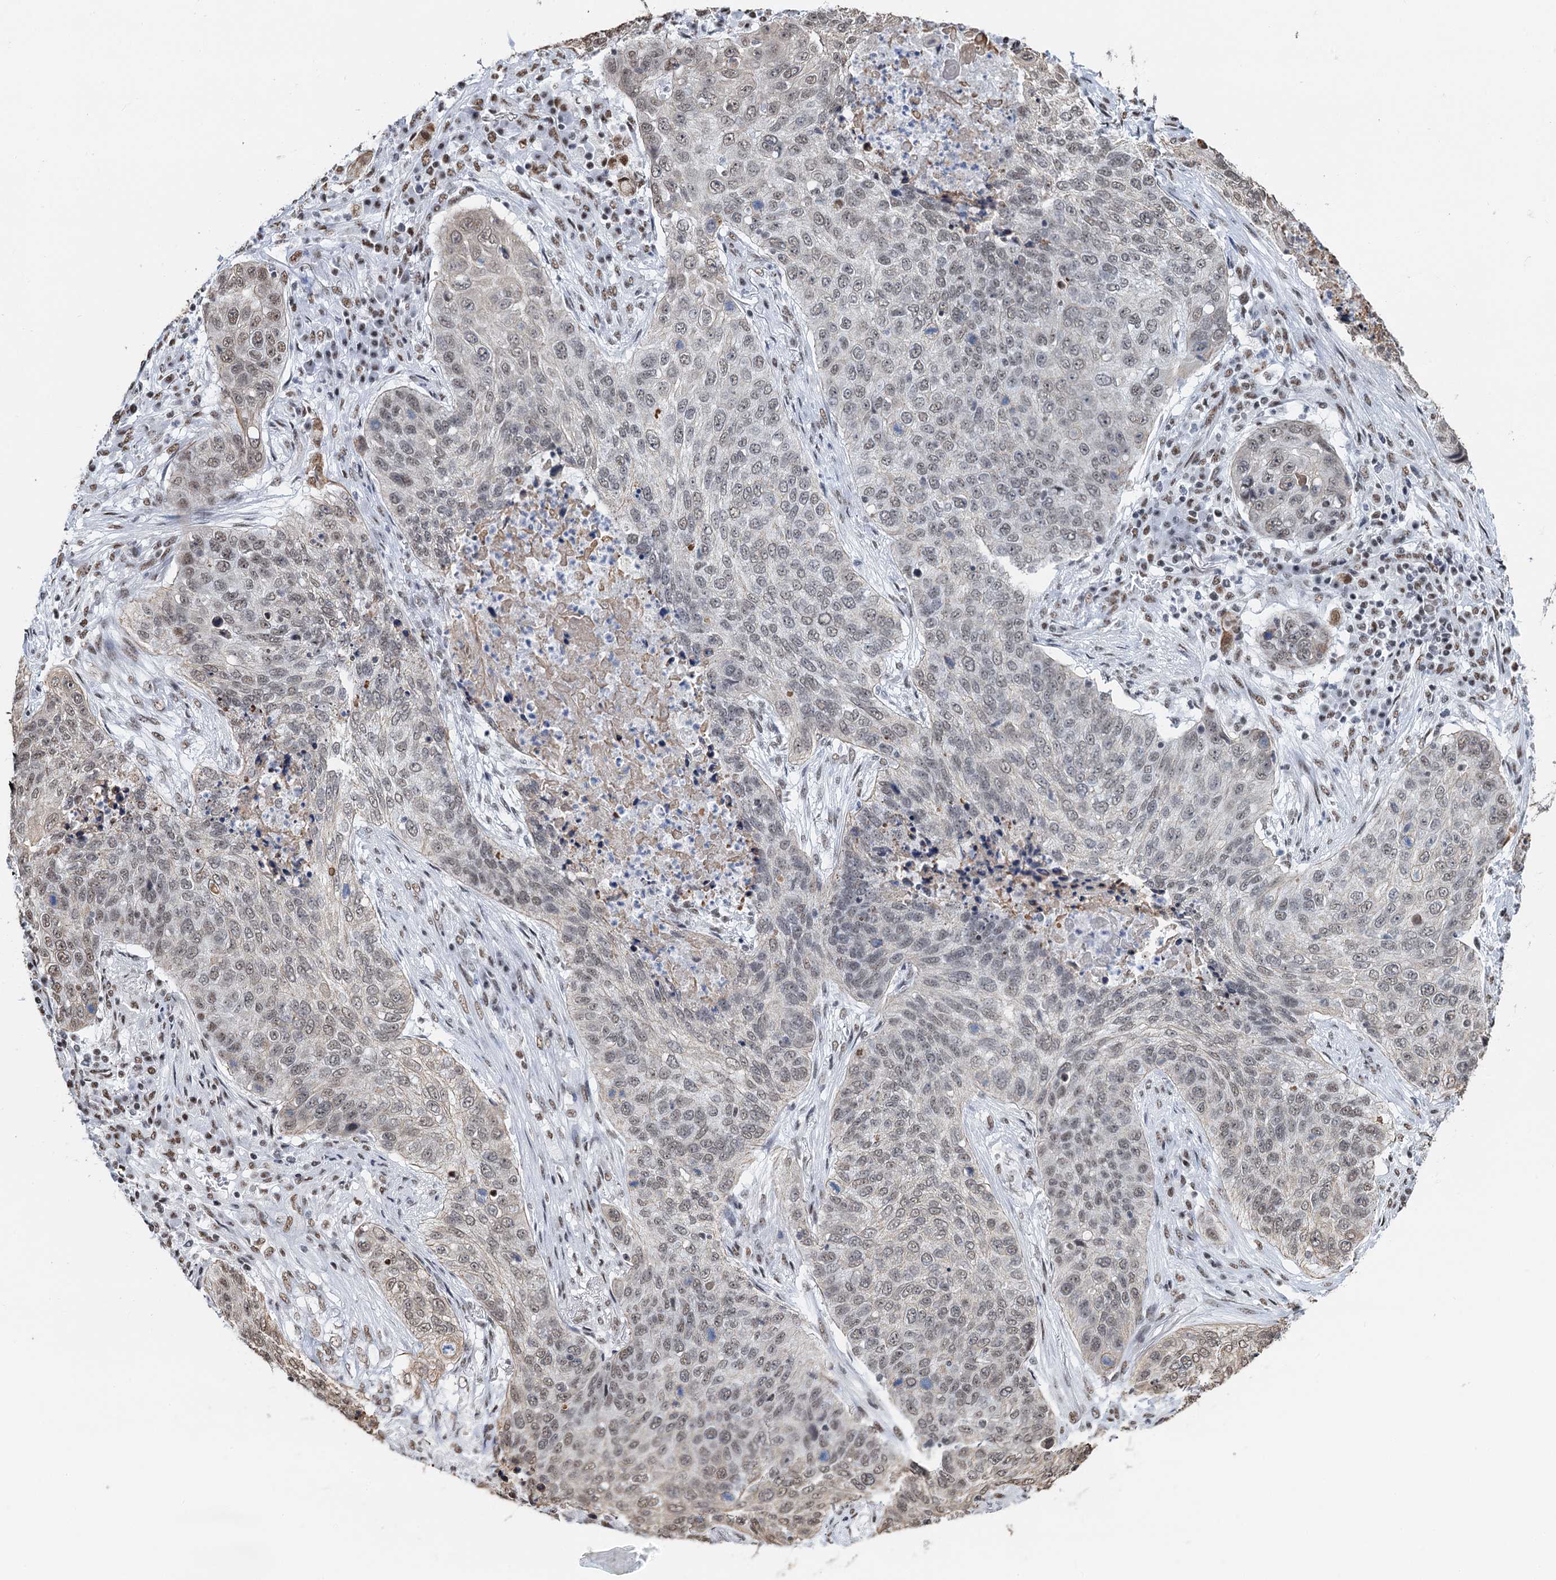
{"staining": {"intensity": "weak", "quantity": "25%-75%", "location": "nuclear"}, "tissue": "lung cancer", "cell_type": "Tumor cells", "image_type": "cancer", "snomed": [{"axis": "morphology", "description": "Squamous cell carcinoma, NOS"}, {"axis": "topography", "description": "Lung"}], "caption": "An immunohistochemistry (IHC) image of neoplastic tissue is shown. Protein staining in brown highlights weak nuclear positivity in lung cancer within tumor cells.", "gene": "ZNF609", "patient": {"sex": "female", "age": 63}}